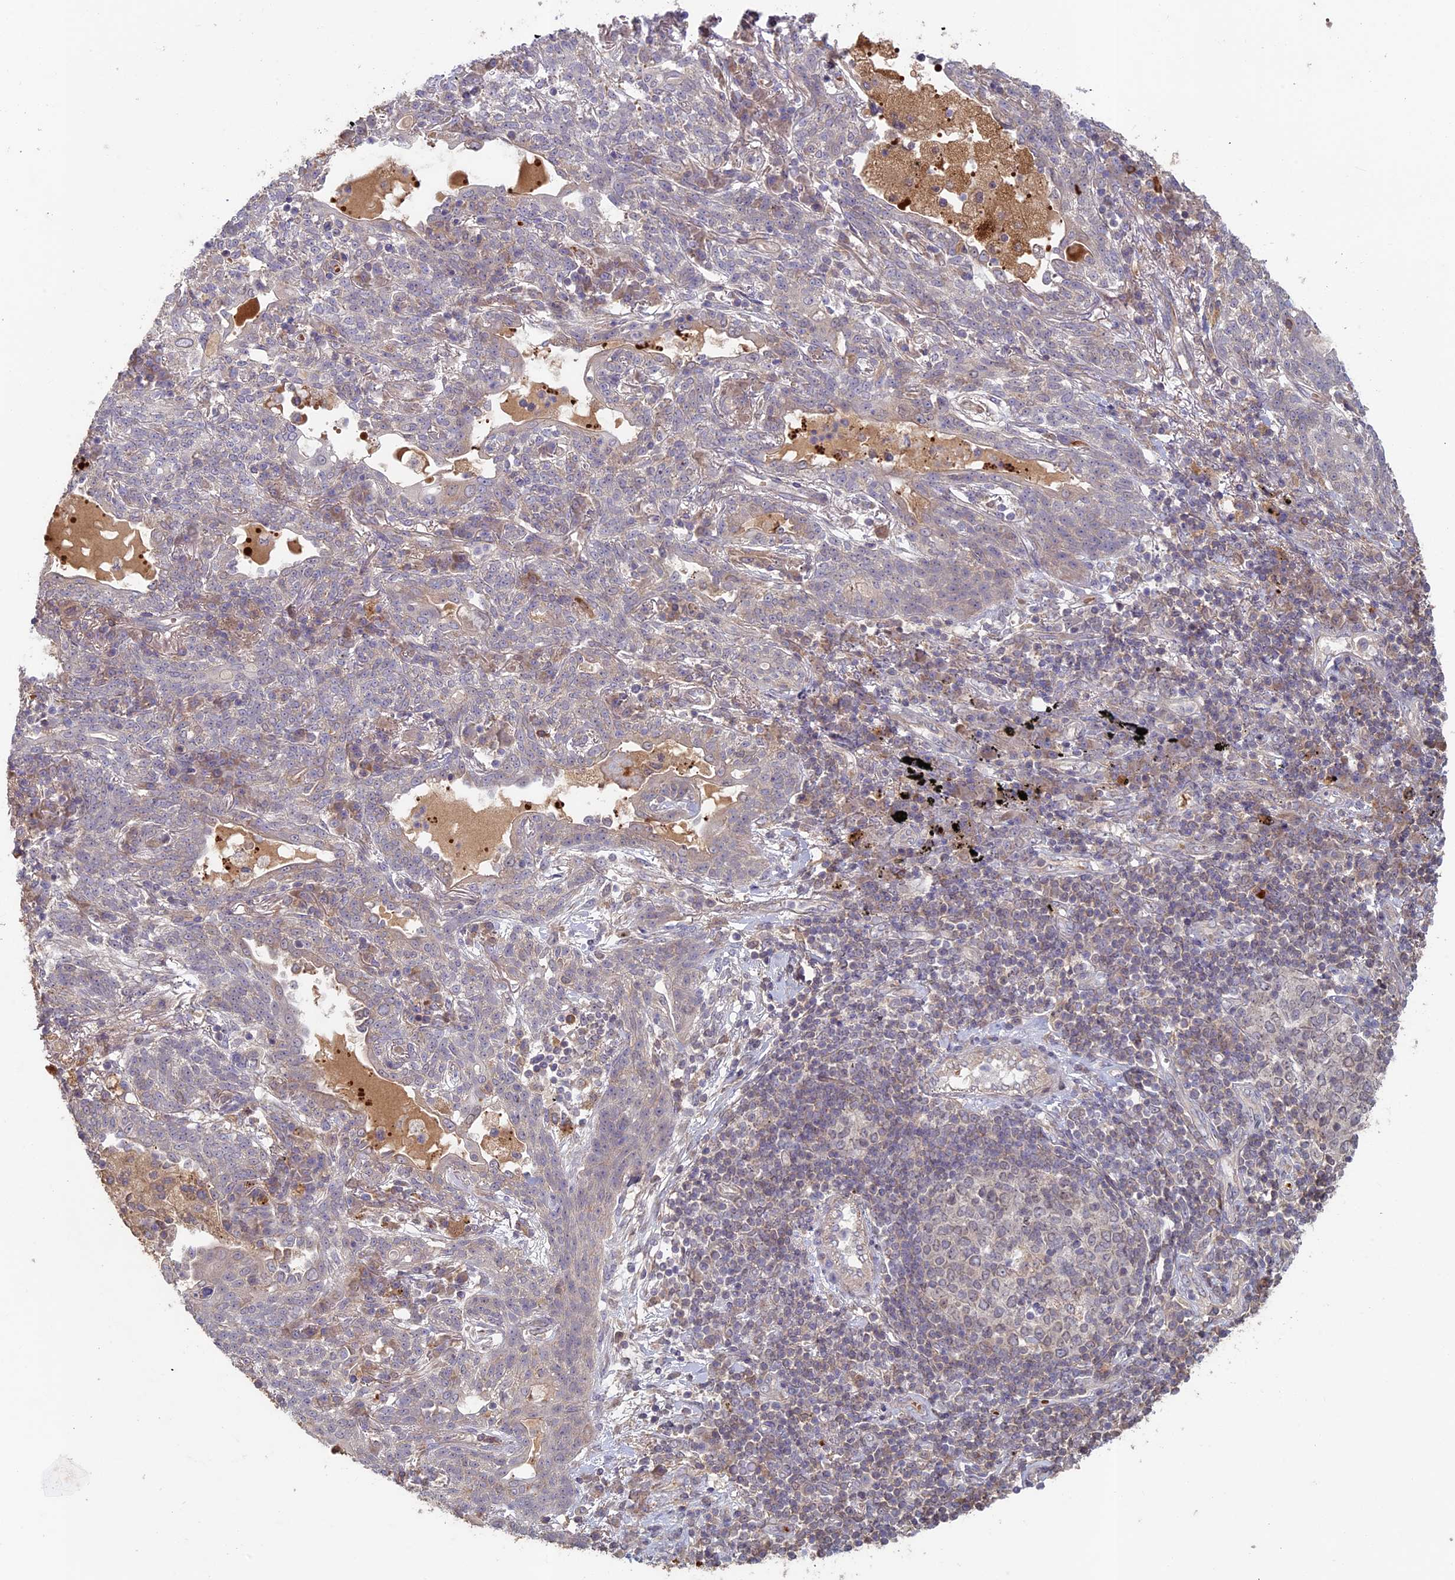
{"staining": {"intensity": "negative", "quantity": "none", "location": "none"}, "tissue": "lung cancer", "cell_type": "Tumor cells", "image_type": "cancer", "snomed": [{"axis": "morphology", "description": "Squamous cell carcinoma, NOS"}, {"axis": "topography", "description": "Lung"}], "caption": "IHC micrograph of lung cancer (squamous cell carcinoma) stained for a protein (brown), which displays no staining in tumor cells. (Stains: DAB immunohistochemistry with hematoxylin counter stain, Microscopy: brightfield microscopy at high magnification).", "gene": "RCCD1", "patient": {"sex": "female", "age": 70}}